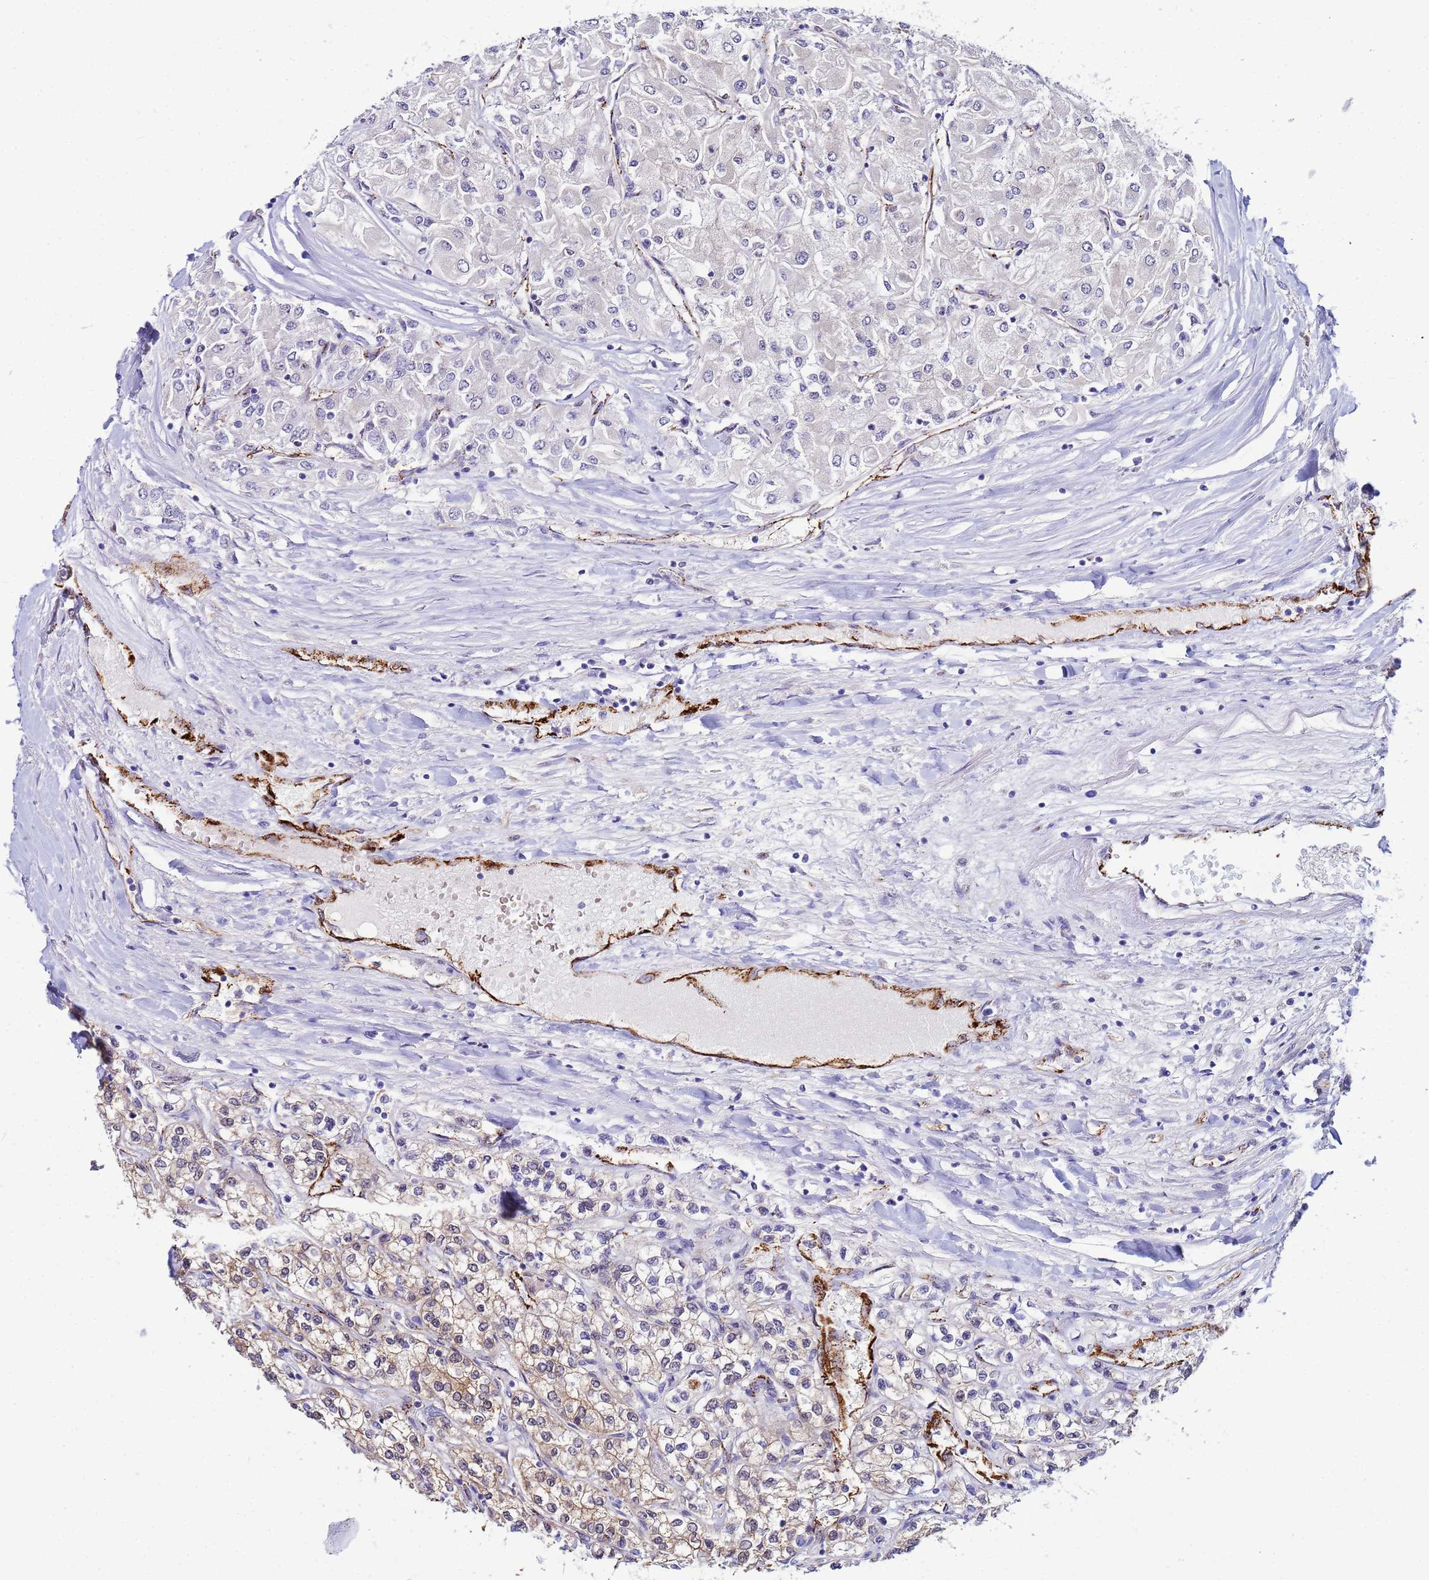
{"staining": {"intensity": "weak", "quantity": "<25%", "location": "cytoplasmic/membranous"}, "tissue": "renal cancer", "cell_type": "Tumor cells", "image_type": "cancer", "snomed": [{"axis": "morphology", "description": "Adenocarcinoma, NOS"}, {"axis": "topography", "description": "Kidney"}], "caption": "Immunohistochemical staining of human renal cancer demonstrates no significant expression in tumor cells.", "gene": "SLC25A37", "patient": {"sex": "male", "age": 80}}